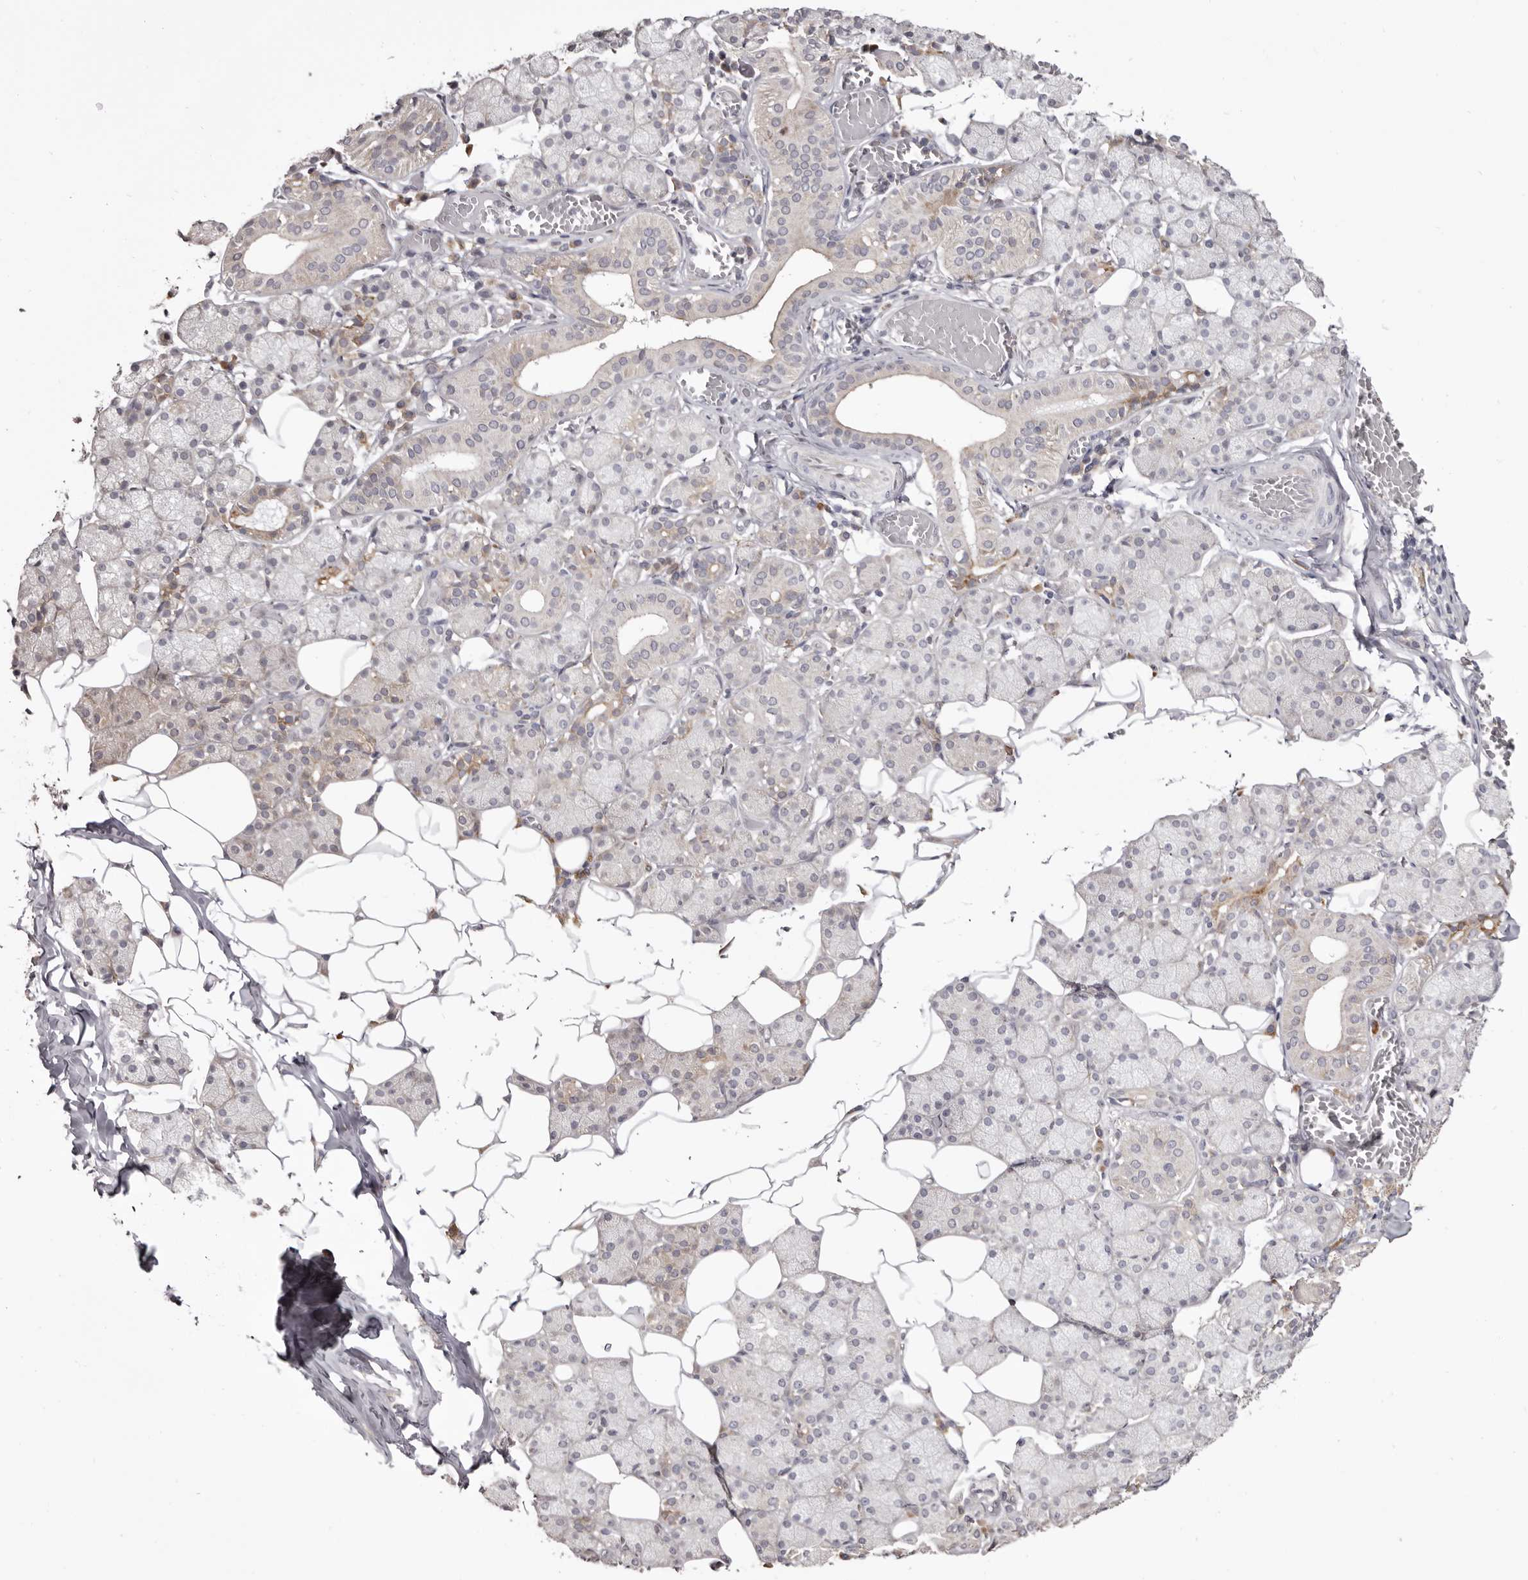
{"staining": {"intensity": "moderate", "quantity": "<25%", "location": "cytoplasmic/membranous"}, "tissue": "salivary gland", "cell_type": "Glandular cells", "image_type": "normal", "snomed": [{"axis": "morphology", "description": "Normal tissue, NOS"}, {"axis": "topography", "description": "Salivary gland"}], "caption": "IHC (DAB) staining of unremarkable human salivary gland exhibits moderate cytoplasmic/membranous protein positivity in about <25% of glandular cells.", "gene": "PIGX", "patient": {"sex": "female", "age": 33}}